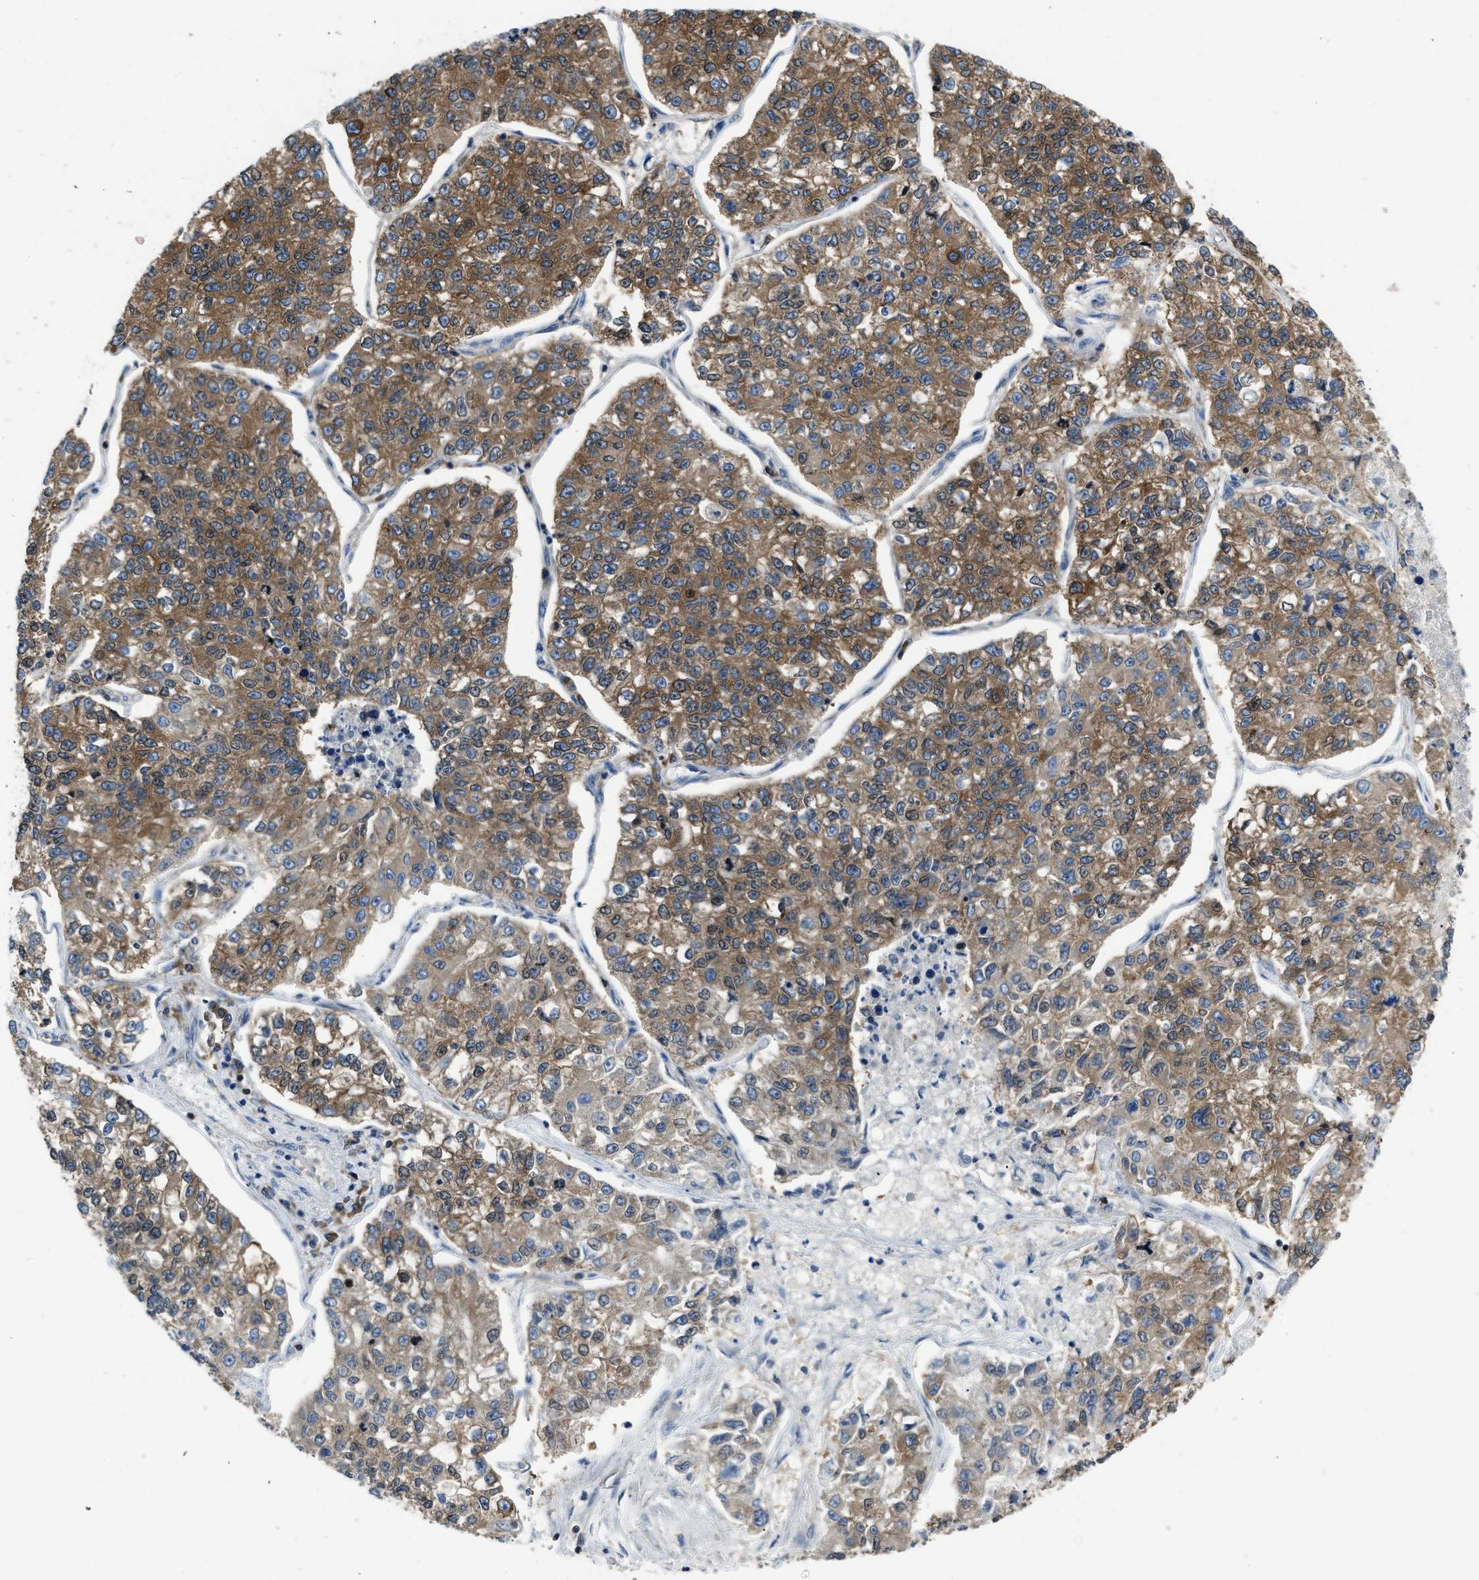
{"staining": {"intensity": "moderate", "quantity": ">75%", "location": "cytoplasmic/membranous"}, "tissue": "lung cancer", "cell_type": "Tumor cells", "image_type": "cancer", "snomed": [{"axis": "morphology", "description": "Adenocarcinoma, NOS"}, {"axis": "topography", "description": "Lung"}], "caption": "Immunohistochemical staining of lung cancer (adenocarcinoma) demonstrates moderate cytoplasmic/membranous protein staining in about >75% of tumor cells.", "gene": "YARS1", "patient": {"sex": "male", "age": 49}}